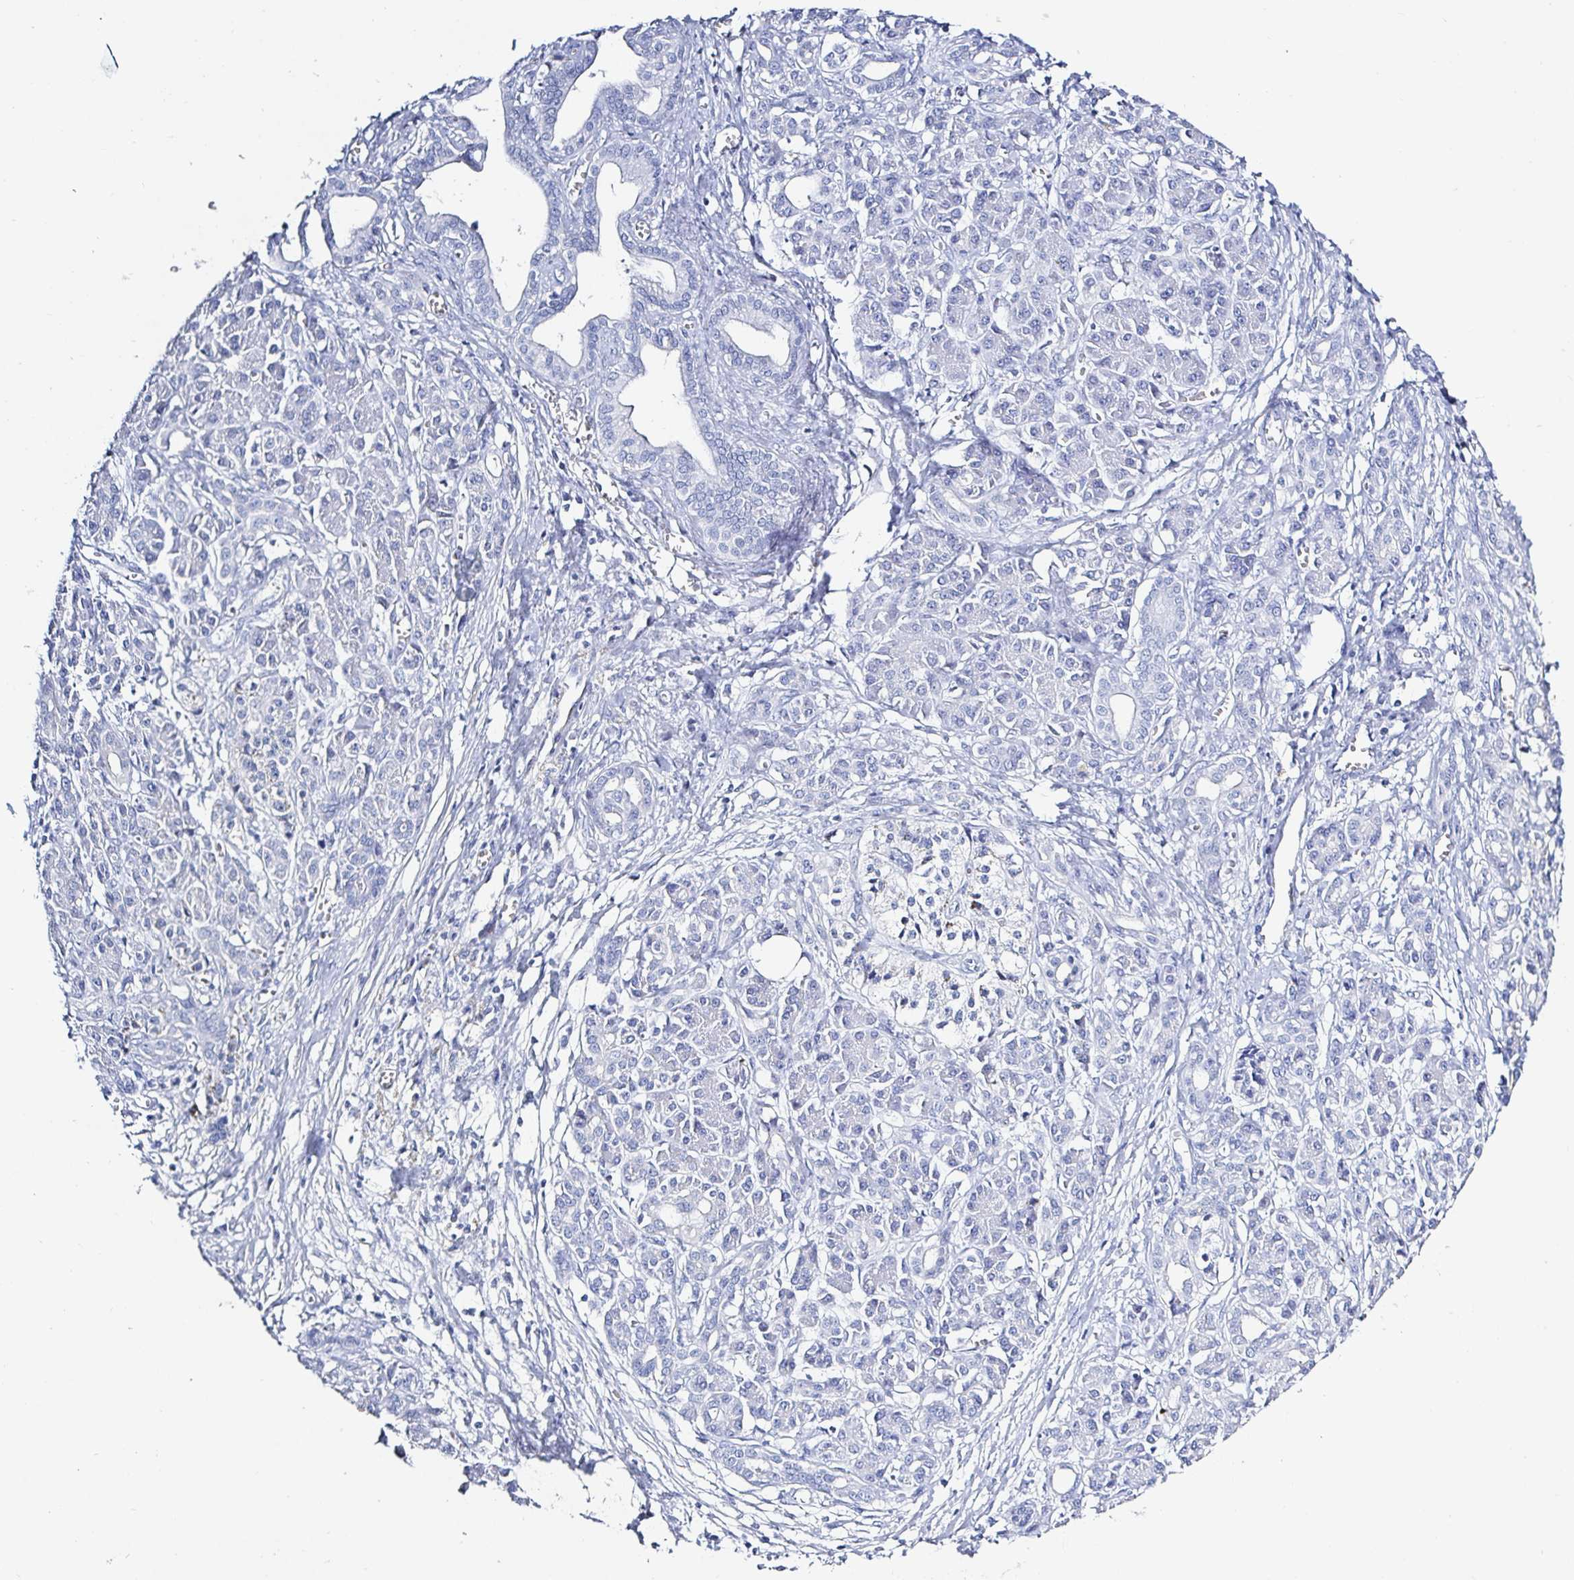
{"staining": {"intensity": "negative", "quantity": "none", "location": "none"}, "tissue": "pancreatic cancer", "cell_type": "Tumor cells", "image_type": "cancer", "snomed": [{"axis": "morphology", "description": "Adenocarcinoma, NOS"}, {"axis": "topography", "description": "Pancreas"}], "caption": "There is no significant expression in tumor cells of pancreatic adenocarcinoma. The staining is performed using DAB brown chromogen with nuclei counter-stained in using hematoxylin.", "gene": "OR10K1", "patient": {"sex": "female", "age": 68}}